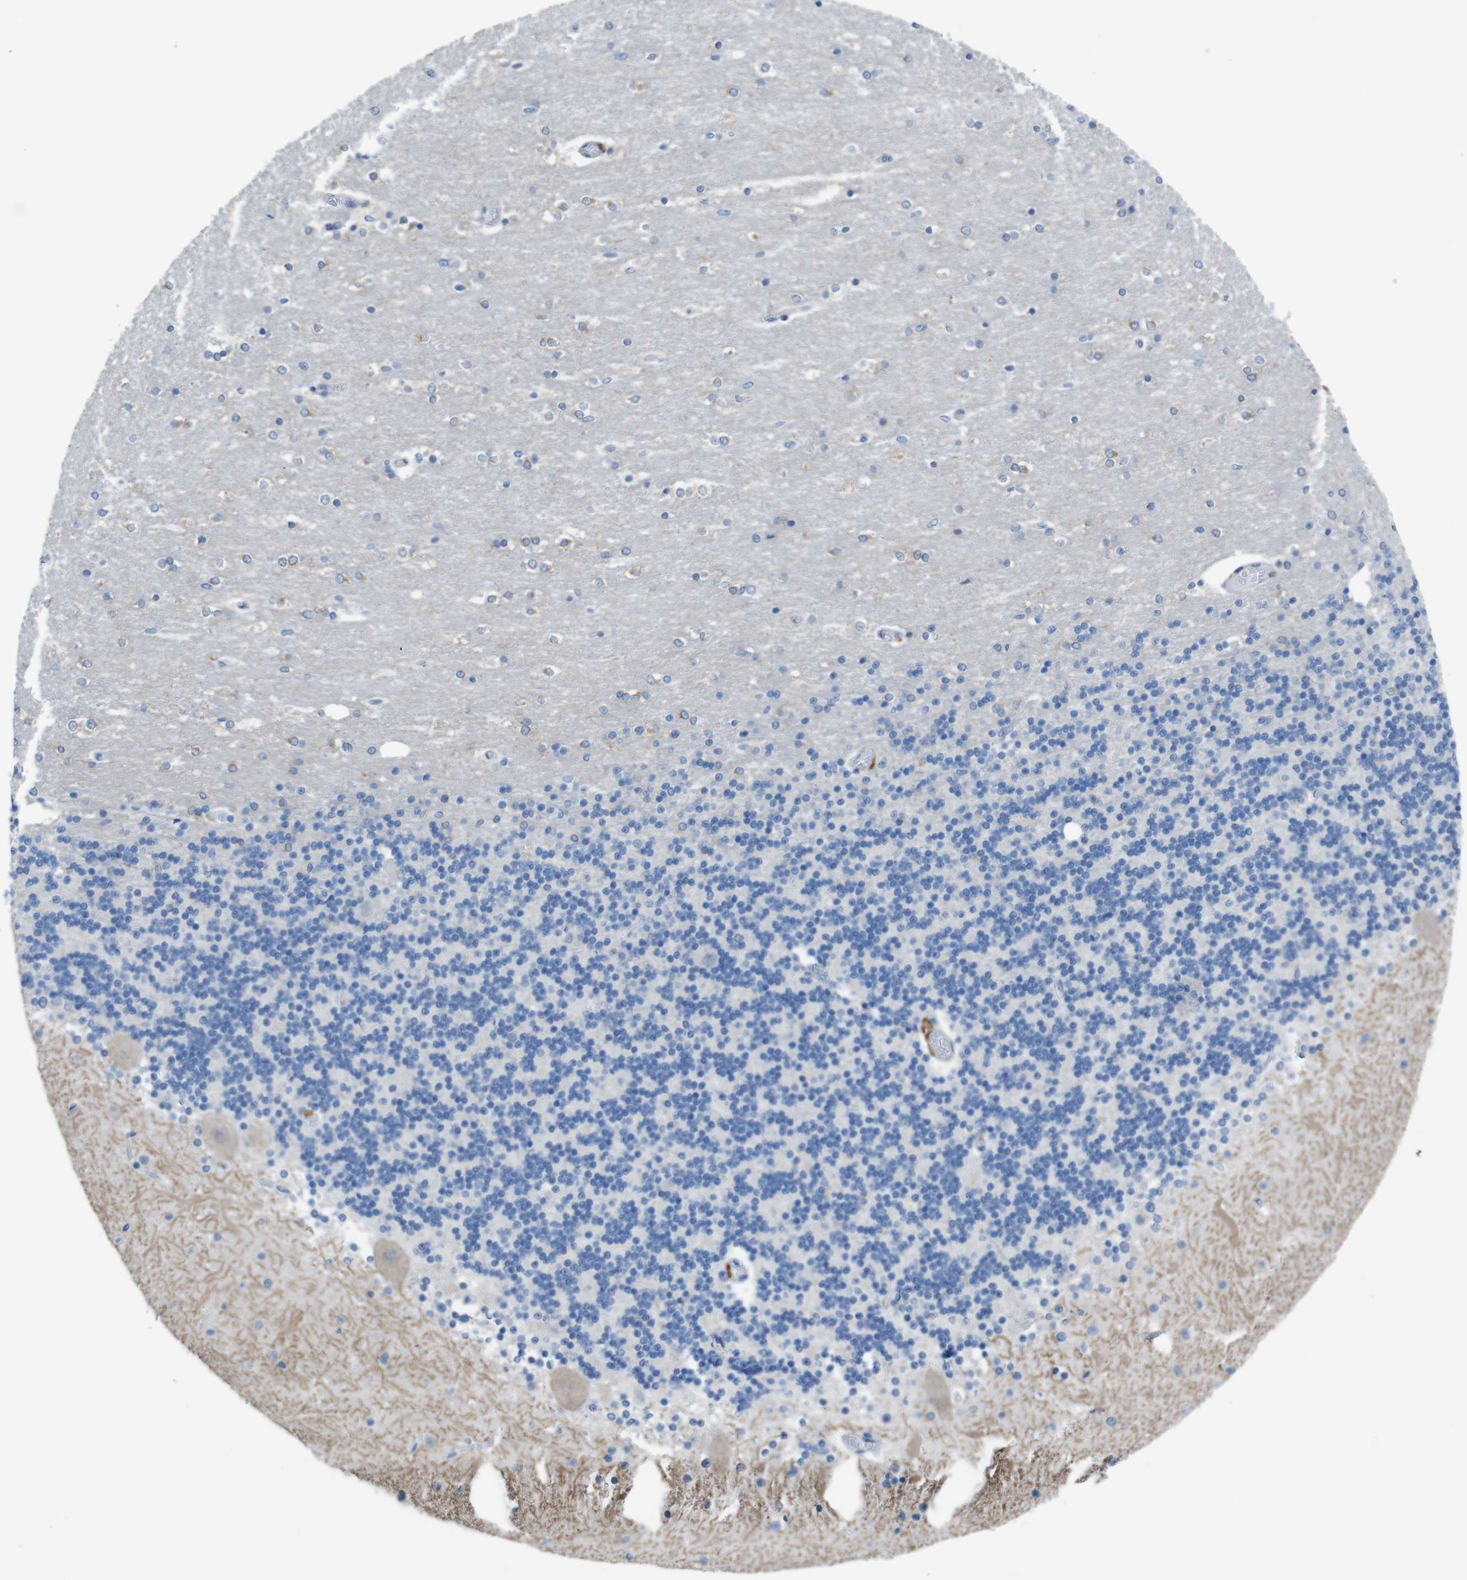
{"staining": {"intensity": "negative", "quantity": "none", "location": "none"}, "tissue": "cerebellum", "cell_type": "Cells in granular layer", "image_type": "normal", "snomed": [{"axis": "morphology", "description": "Normal tissue, NOS"}, {"axis": "topography", "description": "Cerebellum"}], "caption": "A micrograph of cerebellum stained for a protein displays no brown staining in cells in granular layer.", "gene": "CLMN", "patient": {"sex": "female", "age": 54}}